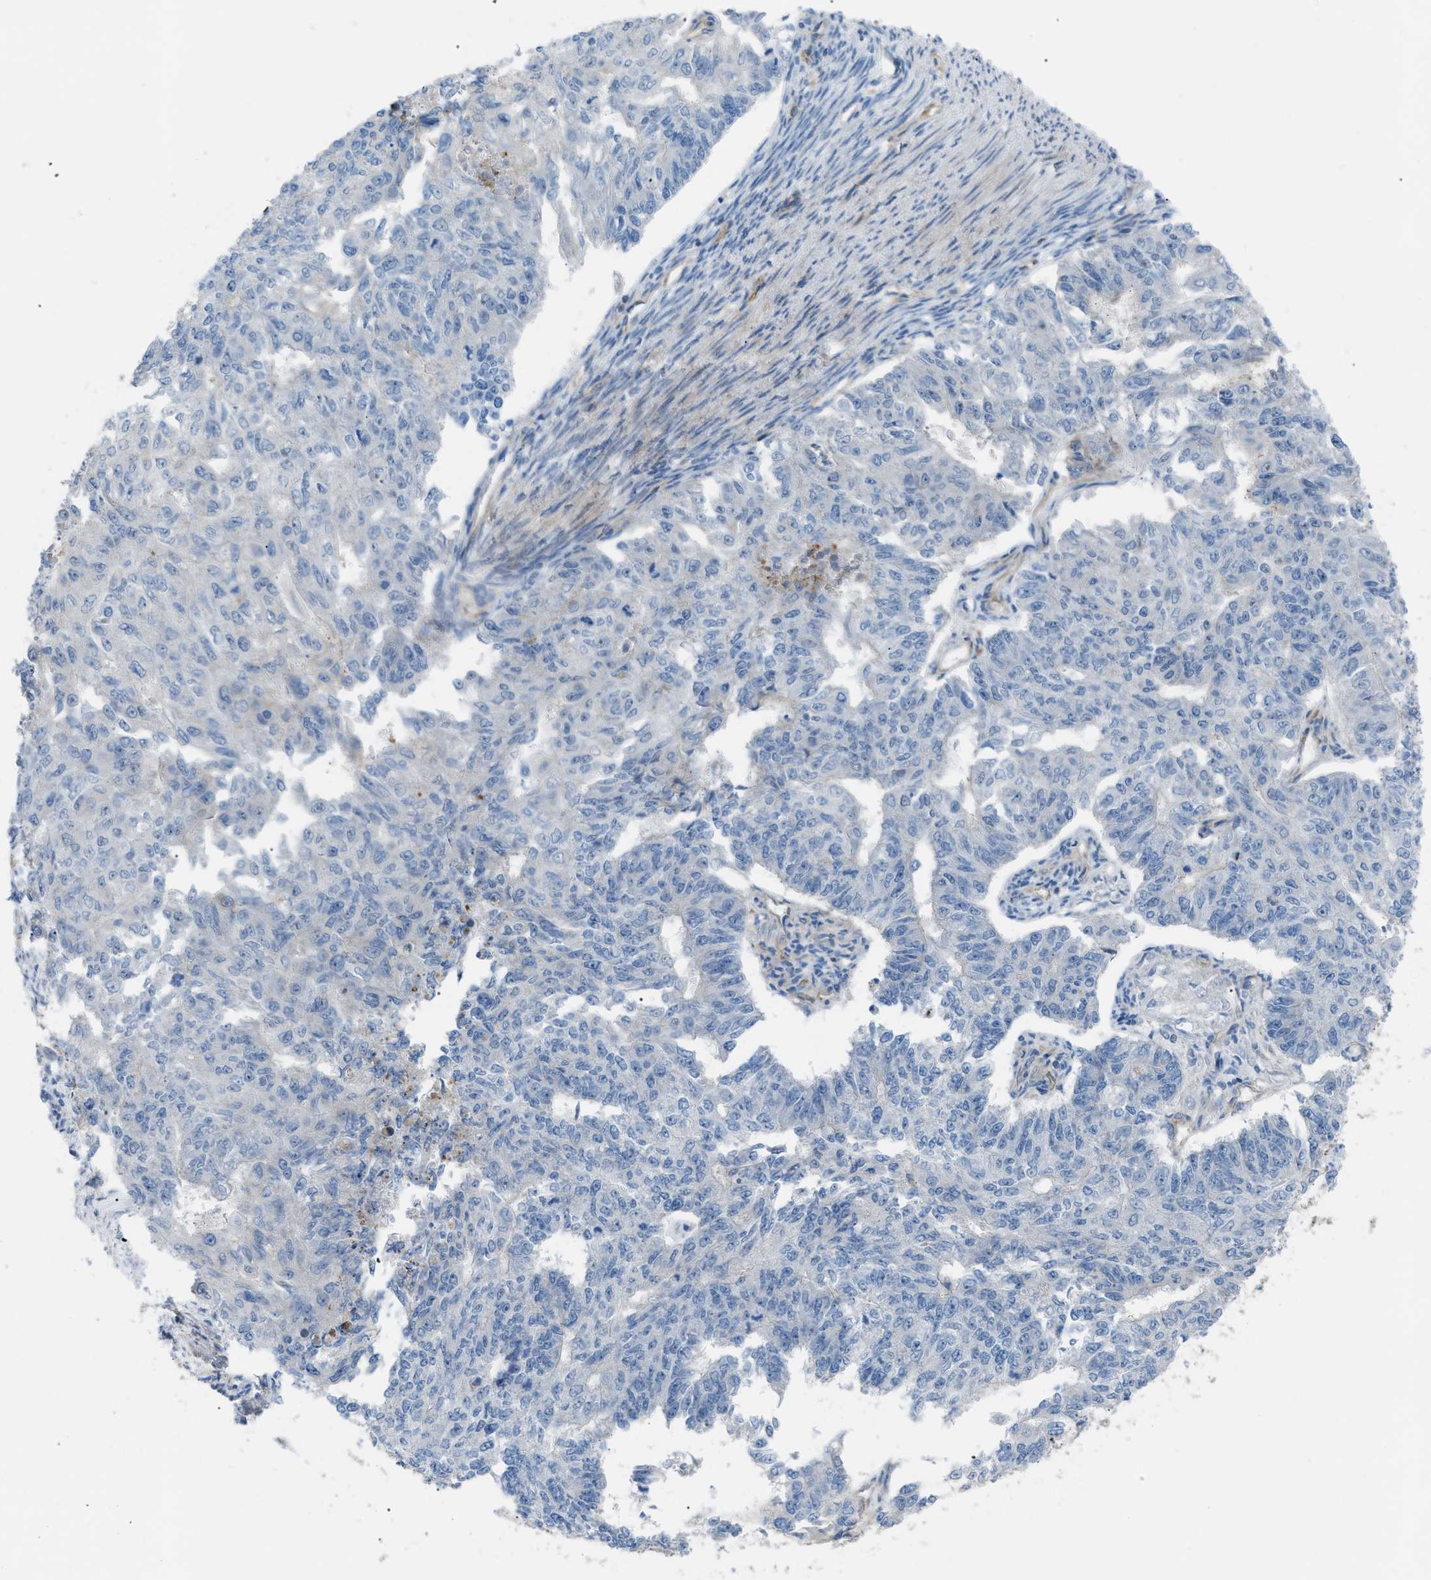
{"staining": {"intensity": "negative", "quantity": "none", "location": "none"}, "tissue": "endometrial cancer", "cell_type": "Tumor cells", "image_type": "cancer", "snomed": [{"axis": "morphology", "description": "Adenocarcinoma, NOS"}, {"axis": "topography", "description": "Endometrium"}], "caption": "Immunohistochemistry (IHC) of endometrial cancer exhibits no positivity in tumor cells.", "gene": "ATP2A3", "patient": {"sex": "female", "age": 32}}